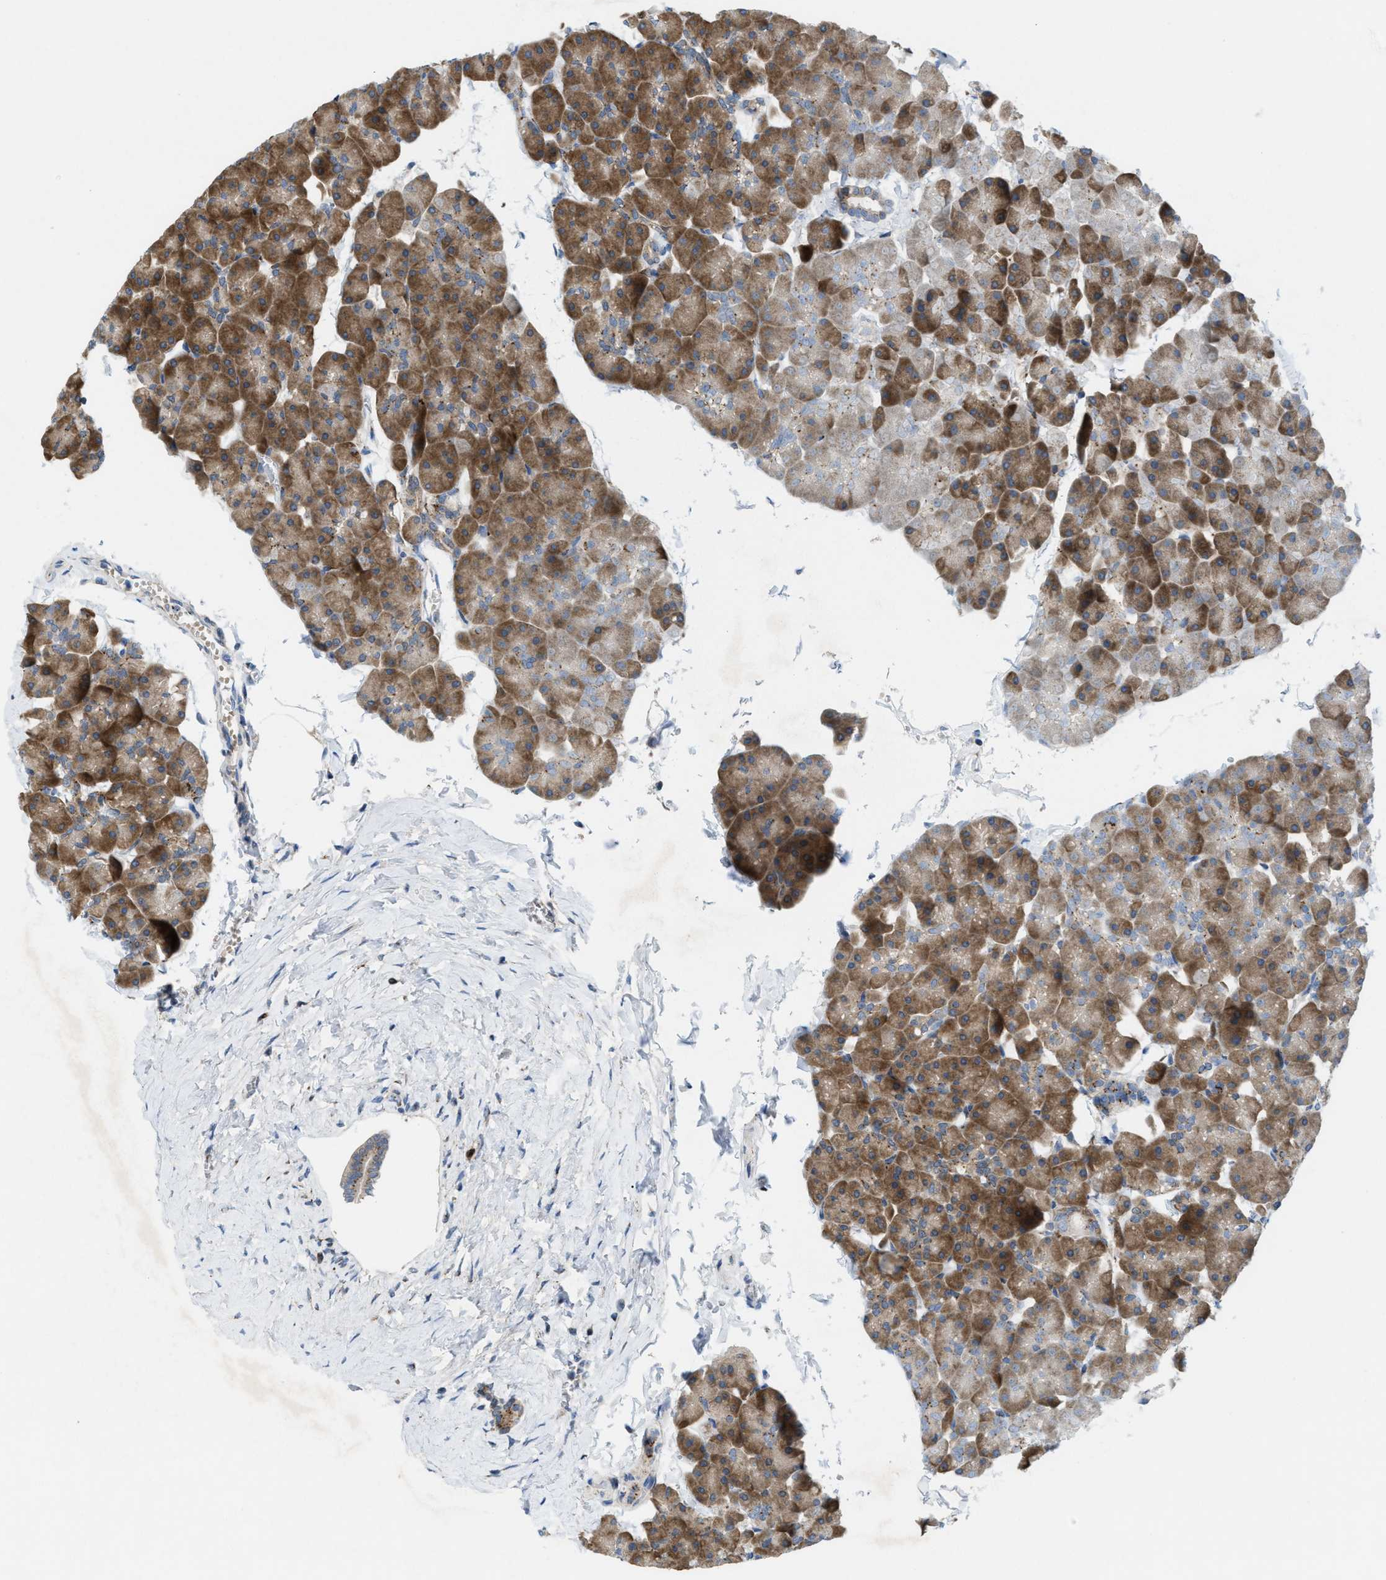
{"staining": {"intensity": "moderate", "quantity": ">75%", "location": "cytoplasmic/membranous"}, "tissue": "pancreas", "cell_type": "Exocrine glandular cells", "image_type": "normal", "snomed": [{"axis": "morphology", "description": "Normal tissue, NOS"}, {"axis": "topography", "description": "Pancreas"}], "caption": "Brown immunohistochemical staining in normal pancreas demonstrates moderate cytoplasmic/membranous expression in approximately >75% of exocrine glandular cells.", "gene": "SLC38A10", "patient": {"sex": "male", "age": 35}}